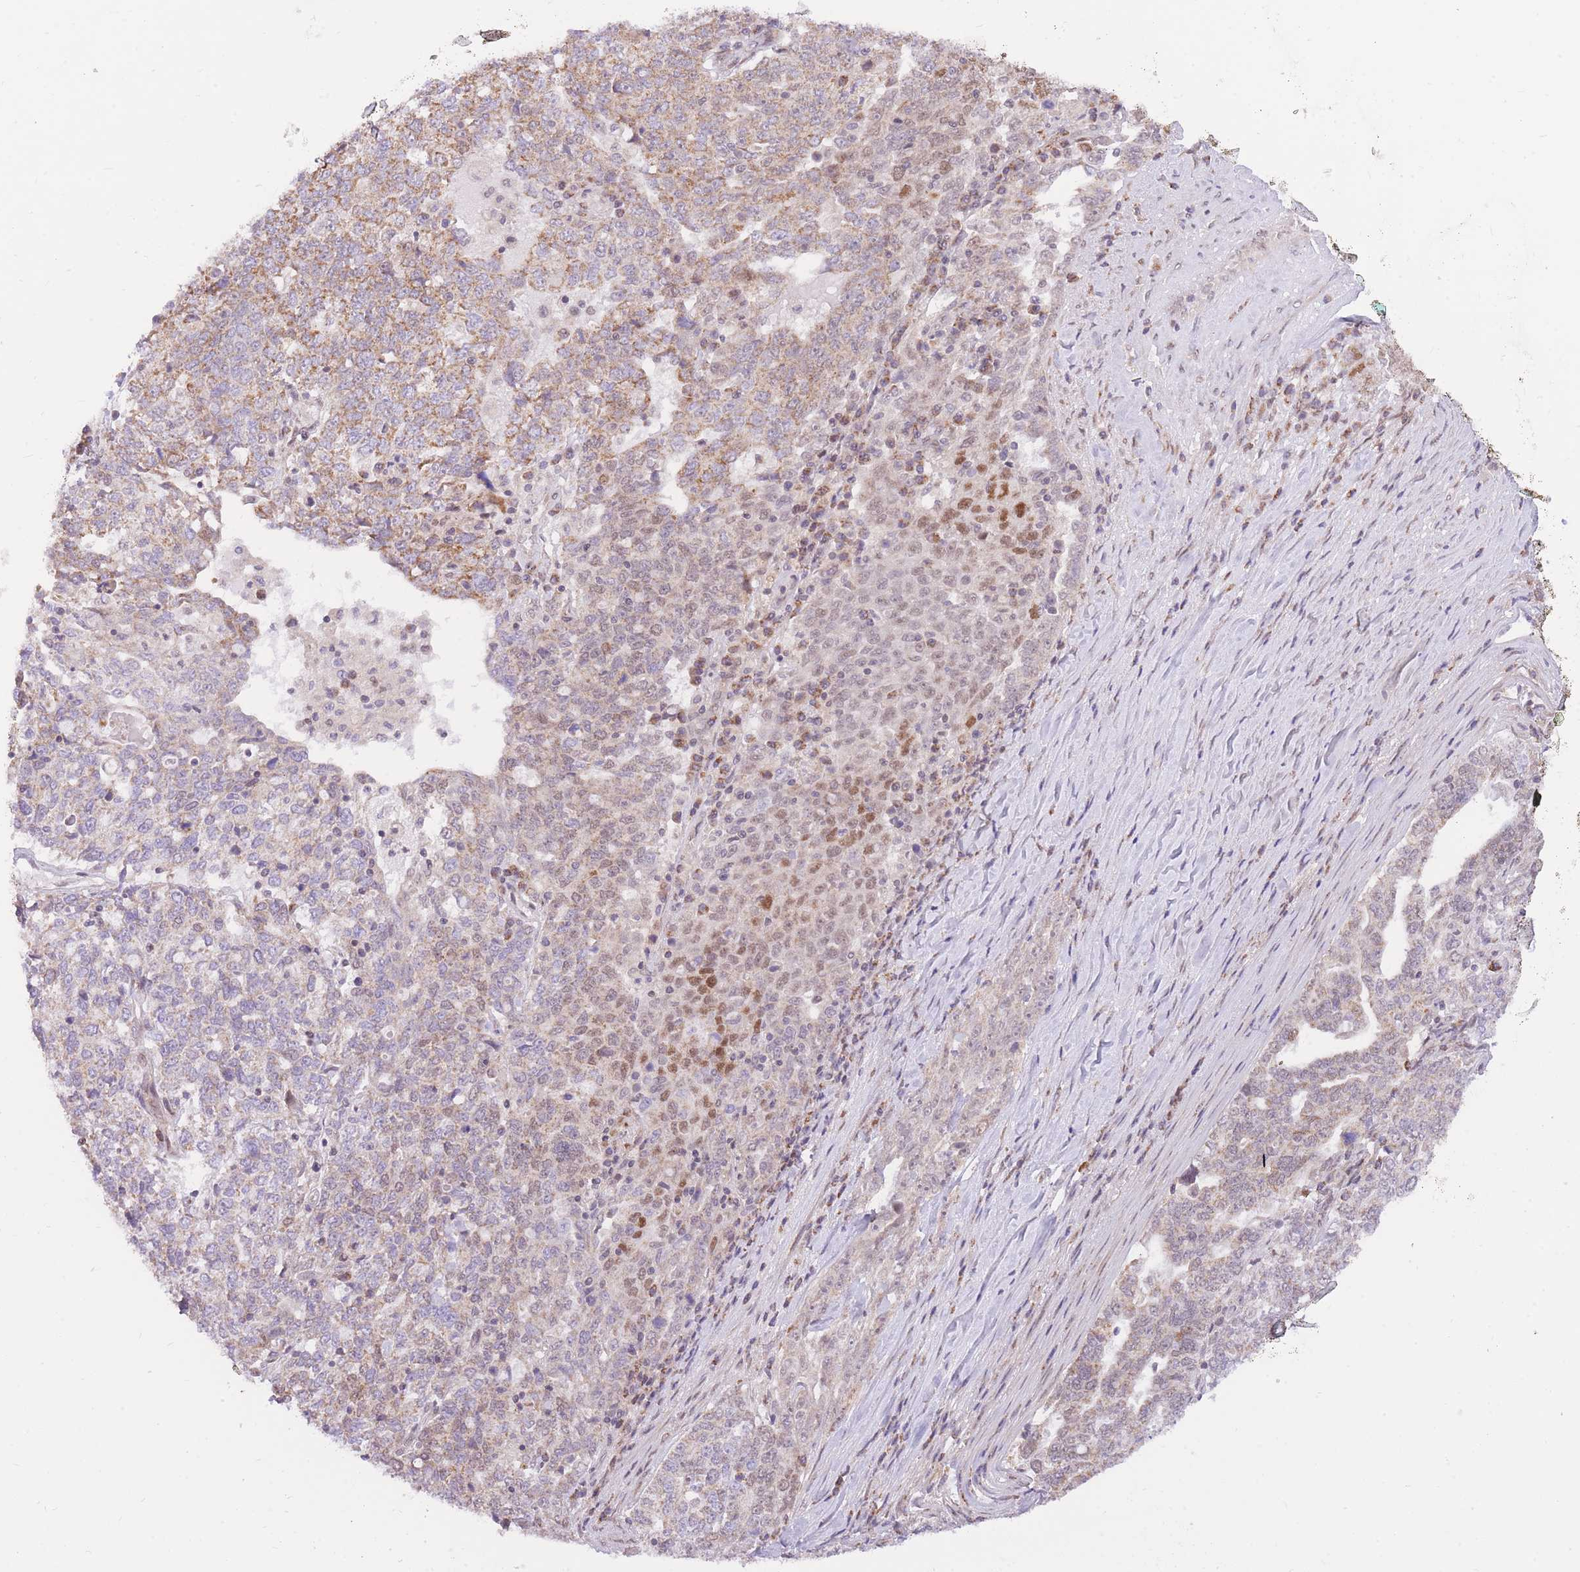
{"staining": {"intensity": "moderate", "quantity": "<25%", "location": "cytoplasmic/membranous,nuclear"}, "tissue": "ovarian cancer", "cell_type": "Tumor cells", "image_type": "cancer", "snomed": [{"axis": "morphology", "description": "Carcinoma, endometroid"}, {"axis": "topography", "description": "Ovary"}], "caption": "Ovarian cancer (endometroid carcinoma) stained for a protein (brown) exhibits moderate cytoplasmic/membranous and nuclear positive staining in approximately <25% of tumor cells.", "gene": "MINDY2", "patient": {"sex": "female", "age": 62}}